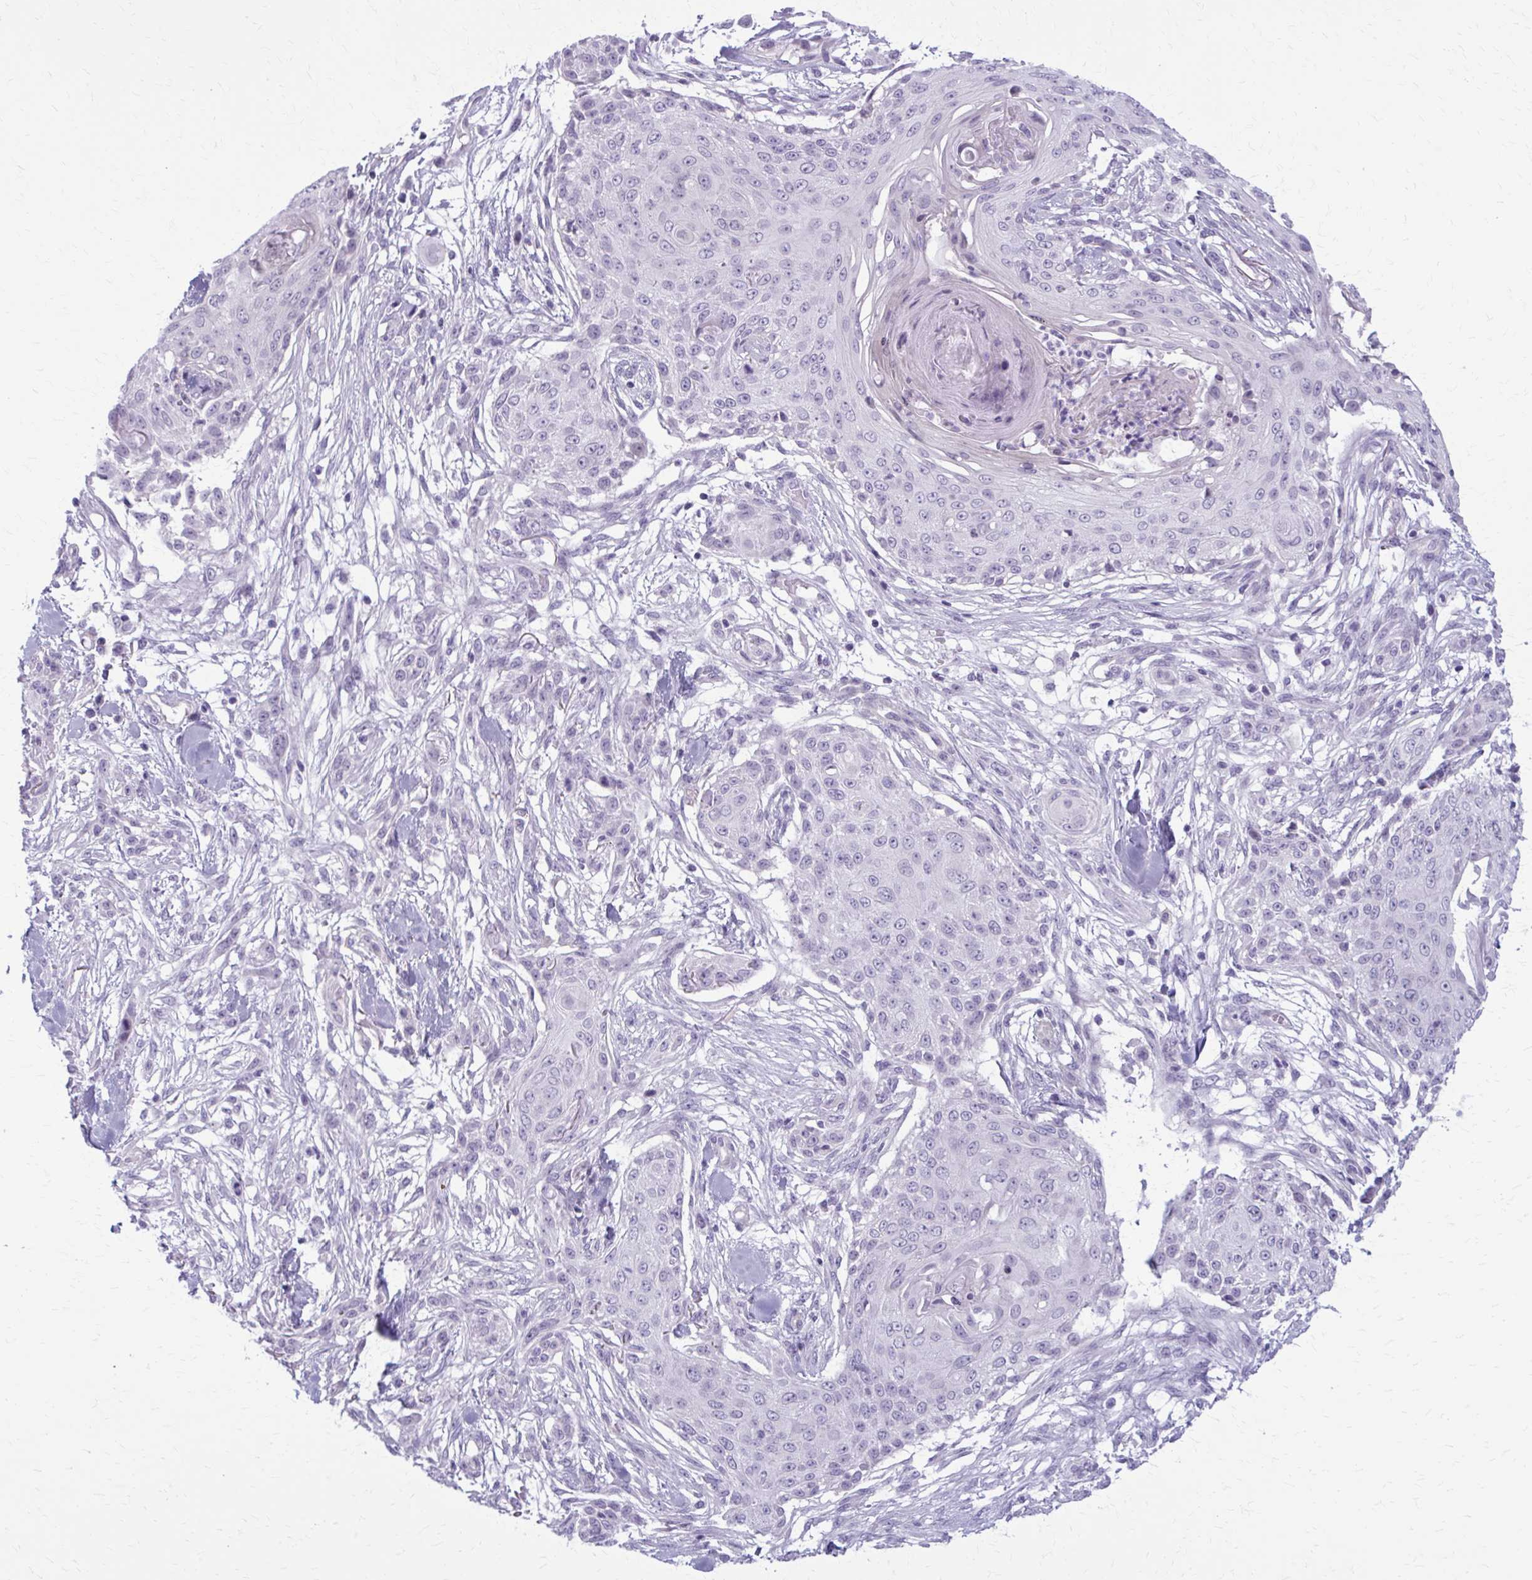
{"staining": {"intensity": "negative", "quantity": "none", "location": "none"}, "tissue": "skin cancer", "cell_type": "Tumor cells", "image_type": "cancer", "snomed": [{"axis": "morphology", "description": "Squamous cell carcinoma, NOS"}, {"axis": "topography", "description": "Skin"}], "caption": "Squamous cell carcinoma (skin) stained for a protein using immunohistochemistry reveals no staining tumor cells.", "gene": "CD38", "patient": {"sex": "female", "age": 59}}